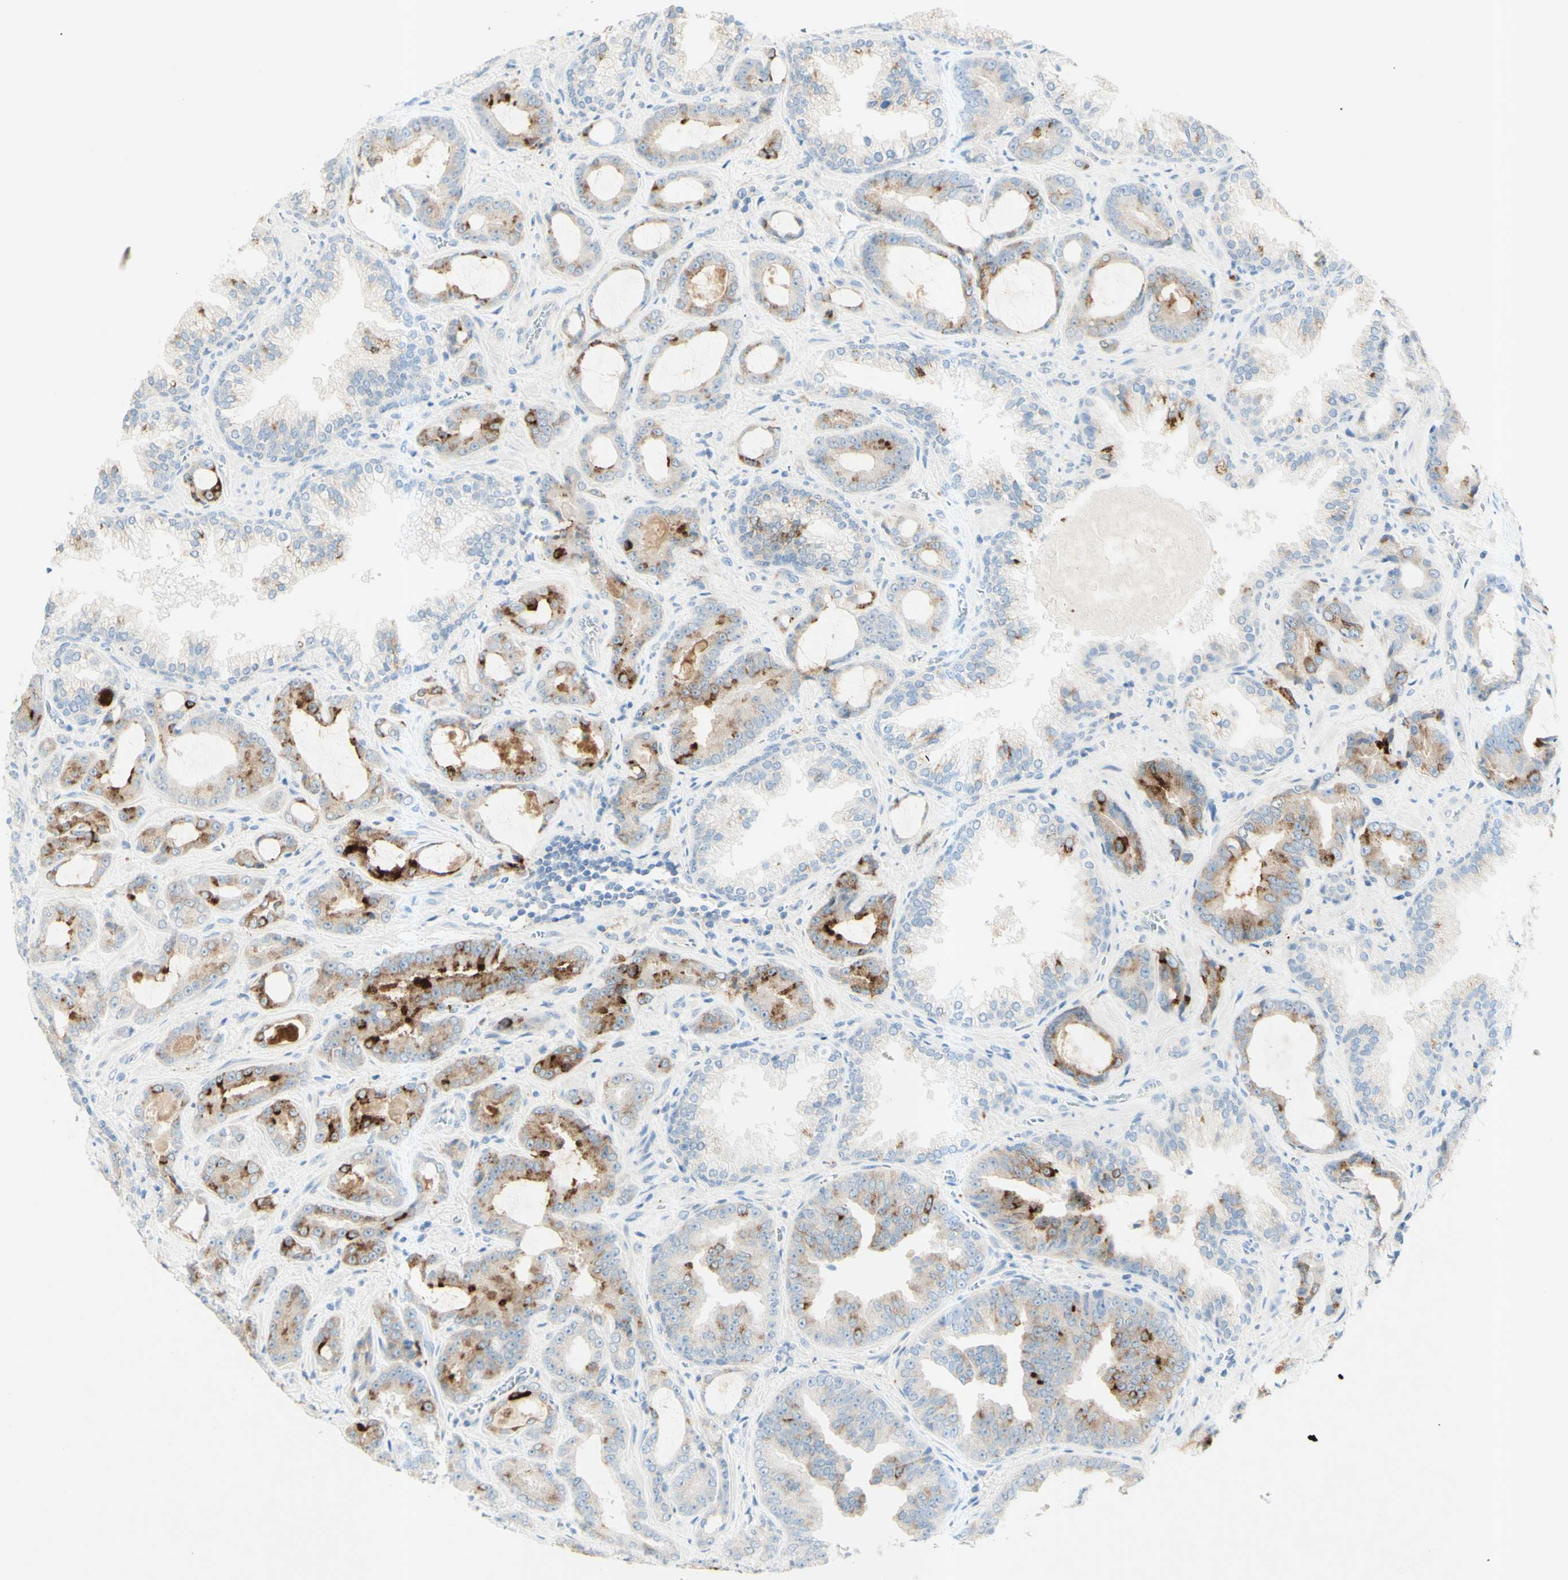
{"staining": {"intensity": "strong", "quantity": "<25%", "location": "cytoplasmic/membranous"}, "tissue": "prostate cancer", "cell_type": "Tumor cells", "image_type": "cancer", "snomed": [{"axis": "morphology", "description": "Adenocarcinoma, Low grade"}, {"axis": "topography", "description": "Prostate"}], "caption": "Strong cytoplasmic/membranous protein expression is appreciated in approximately <25% of tumor cells in prostate adenocarcinoma (low-grade).", "gene": "GDF15", "patient": {"sex": "male", "age": 60}}